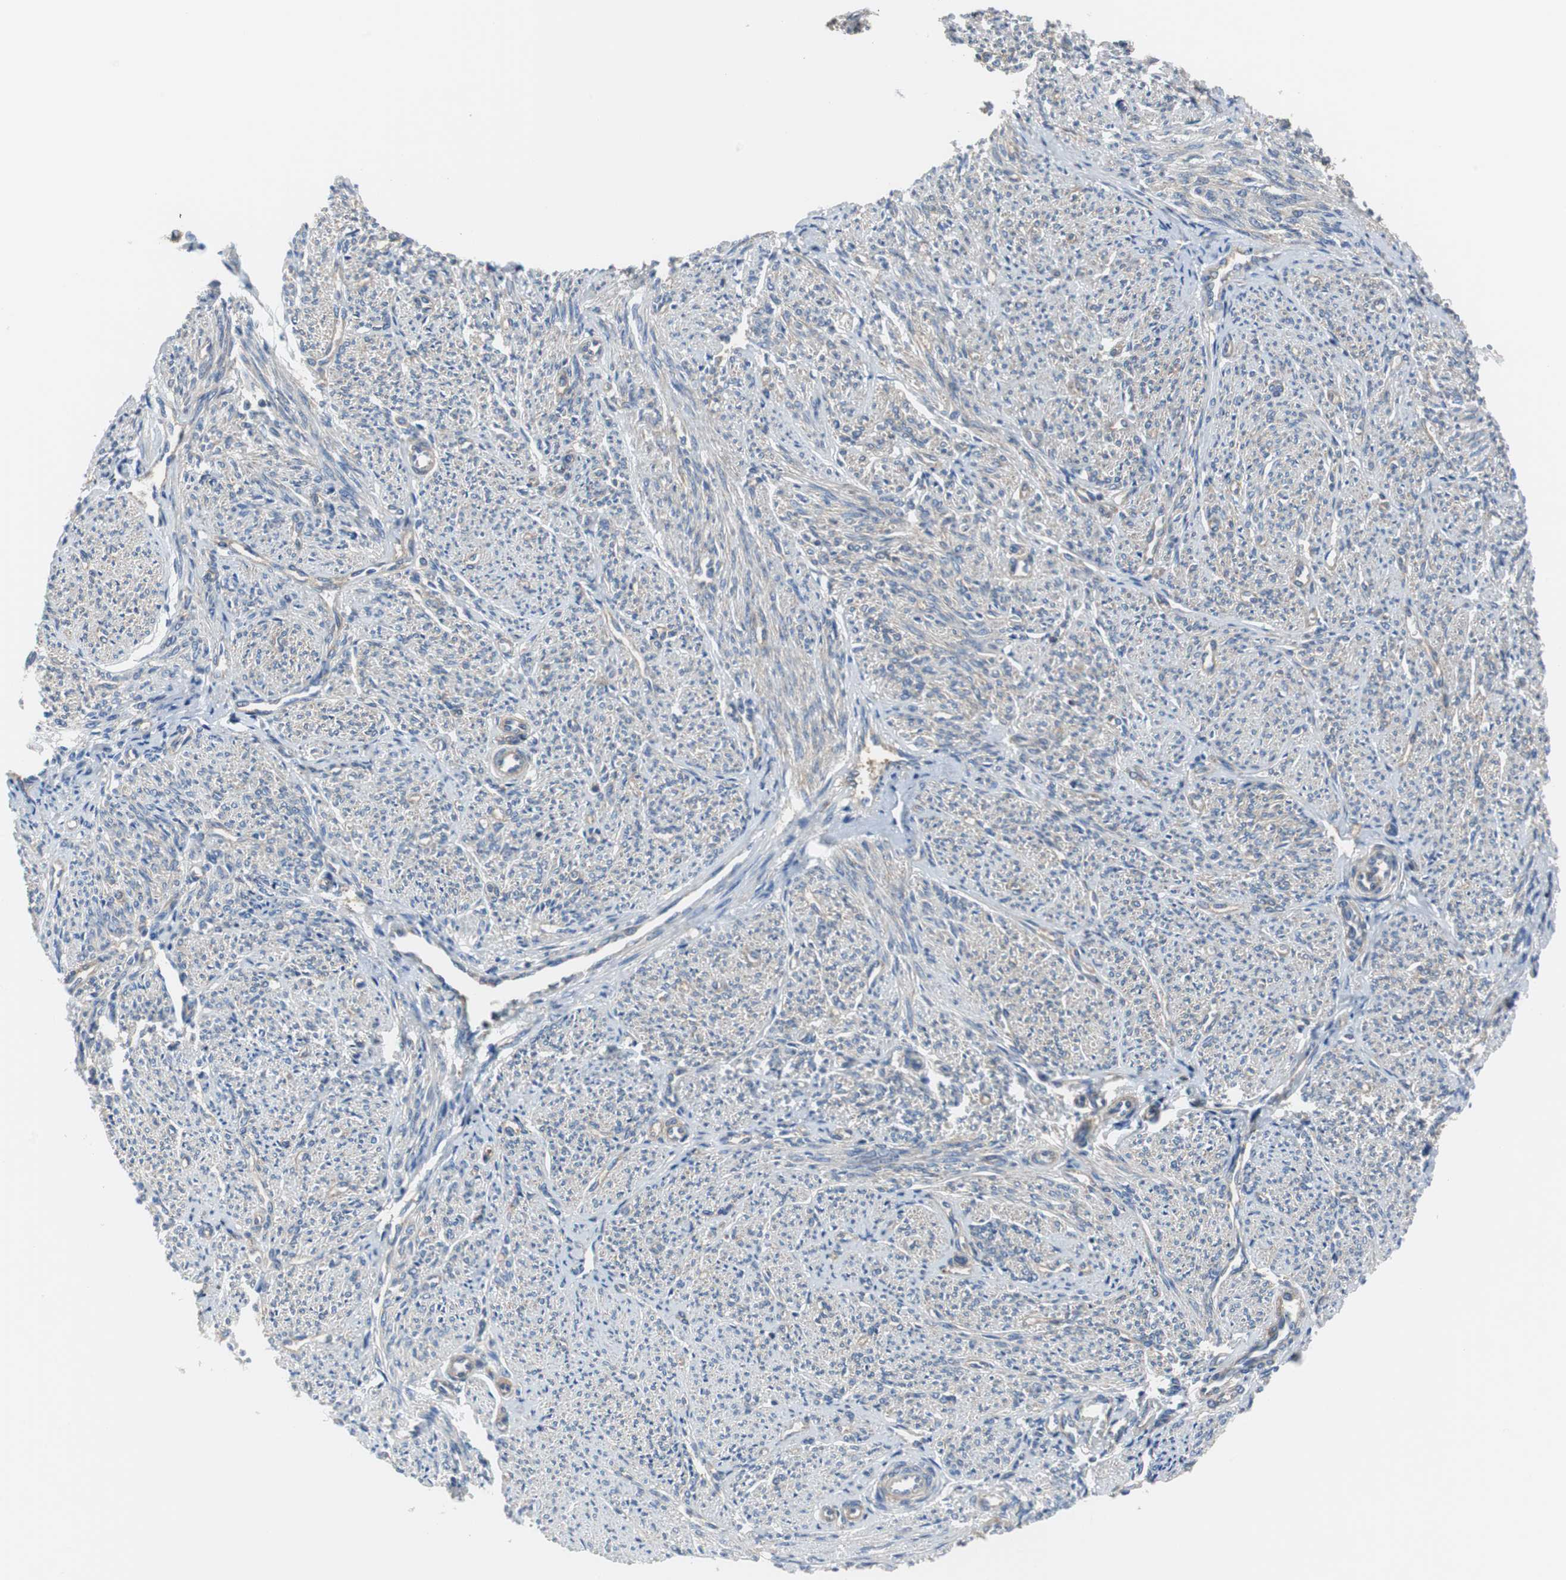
{"staining": {"intensity": "weak", "quantity": "25%-75%", "location": "cytoplasmic/membranous"}, "tissue": "smooth muscle", "cell_type": "Smooth muscle cells", "image_type": "normal", "snomed": [{"axis": "morphology", "description": "Normal tissue, NOS"}, {"axis": "topography", "description": "Smooth muscle"}], "caption": "Immunohistochemical staining of benign smooth muscle reveals 25%-75% levels of weak cytoplasmic/membranous protein staining in approximately 25%-75% of smooth muscle cells.", "gene": "BRAF", "patient": {"sex": "female", "age": 65}}